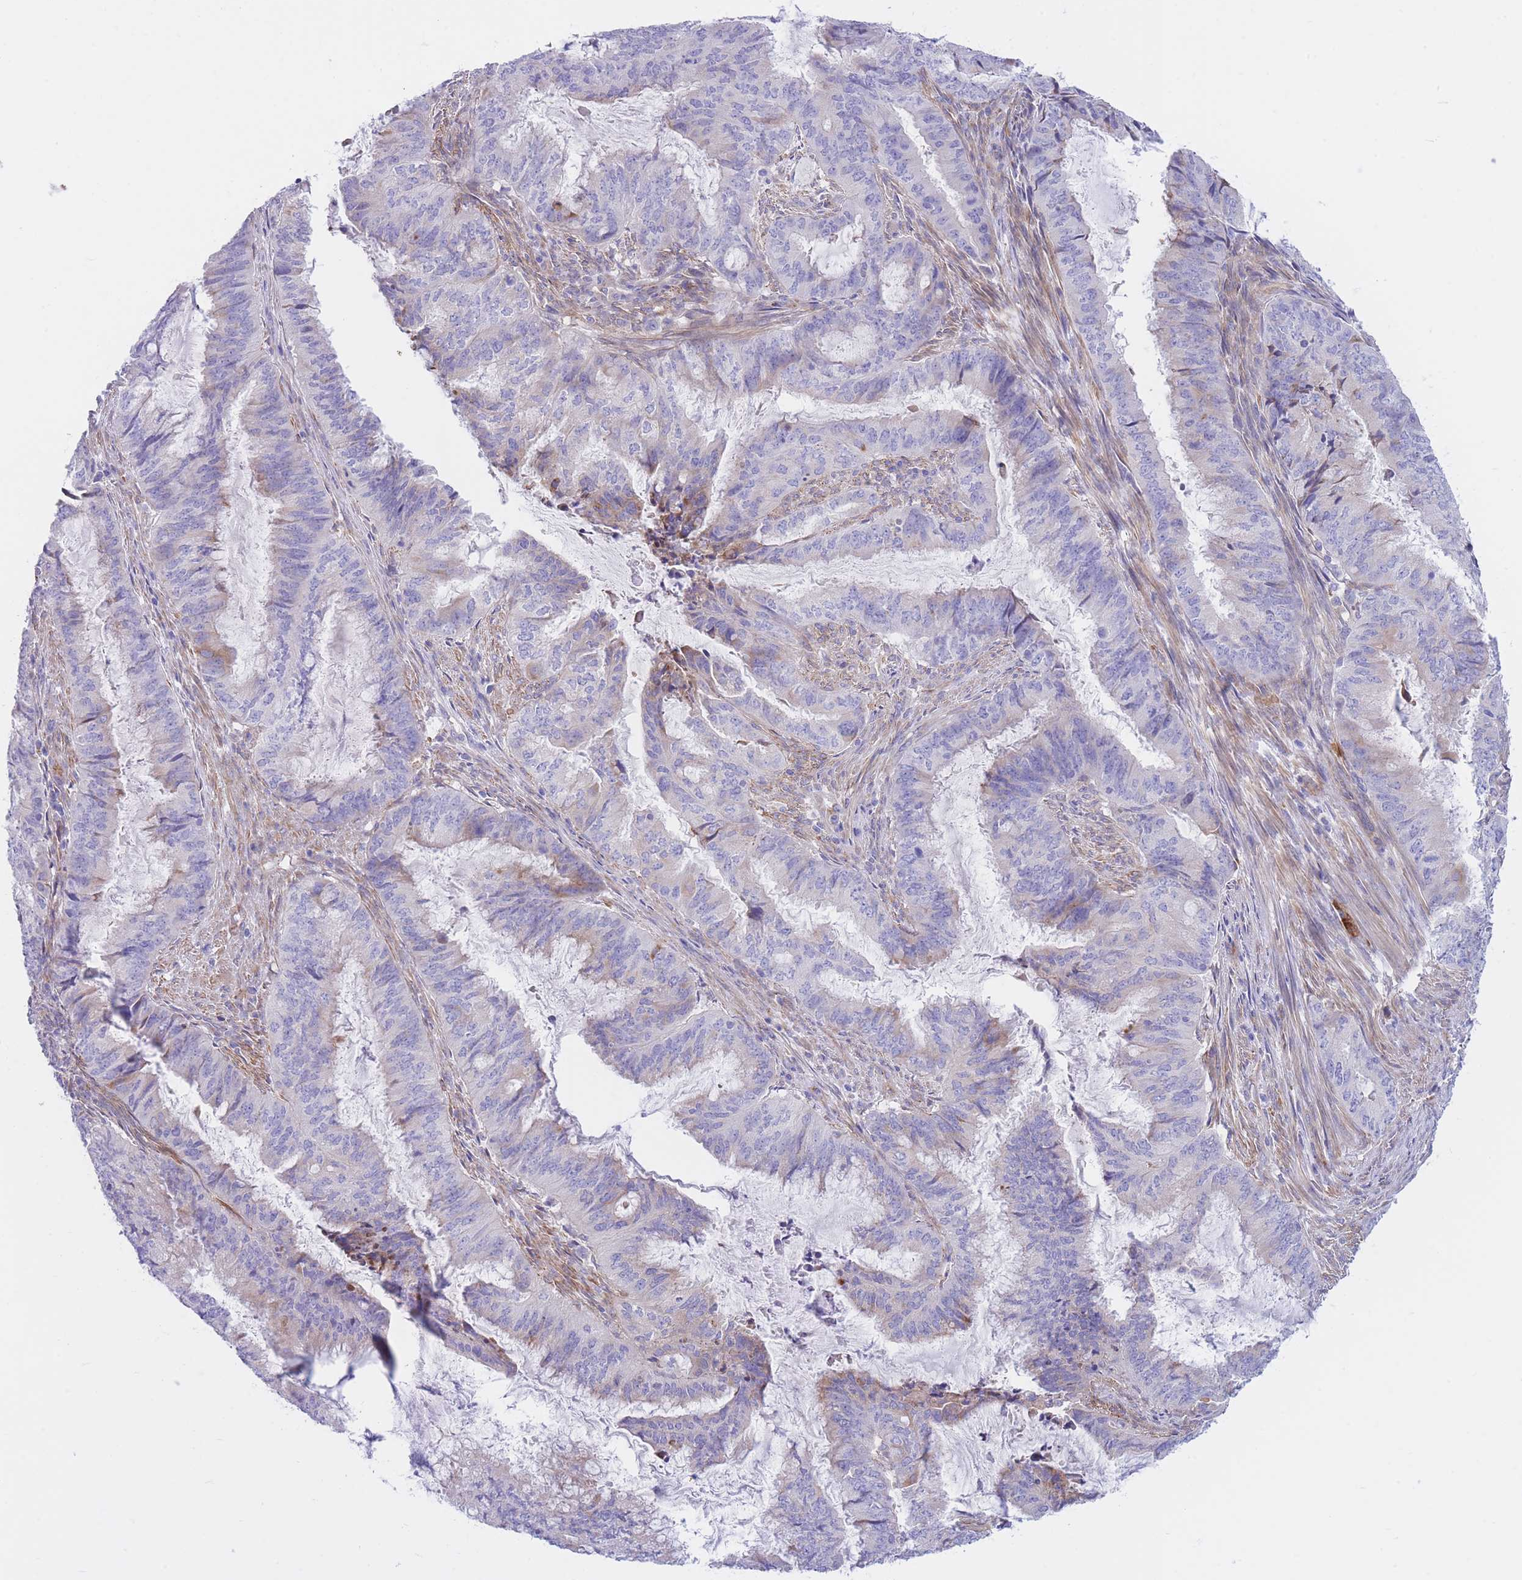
{"staining": {"intensity": "negative", "quantity": "none", "location": "none"}, "tissue": "endometrial cancer", "cell_type": "Tumor cells", "image_type": "cancer", "snomed": [{"axis": "morphology", "description": "Adenocarcinoma, NOS"}, {"axis": "topography", "description": "Endometrium"}], "caption": "IHC micrograph of endometrial adenocarcinoma stained for a protein (brown), which reveals no staining in tumor cells.", "gene": "DET1", "patient": {"sex": "female", "age": 51}}